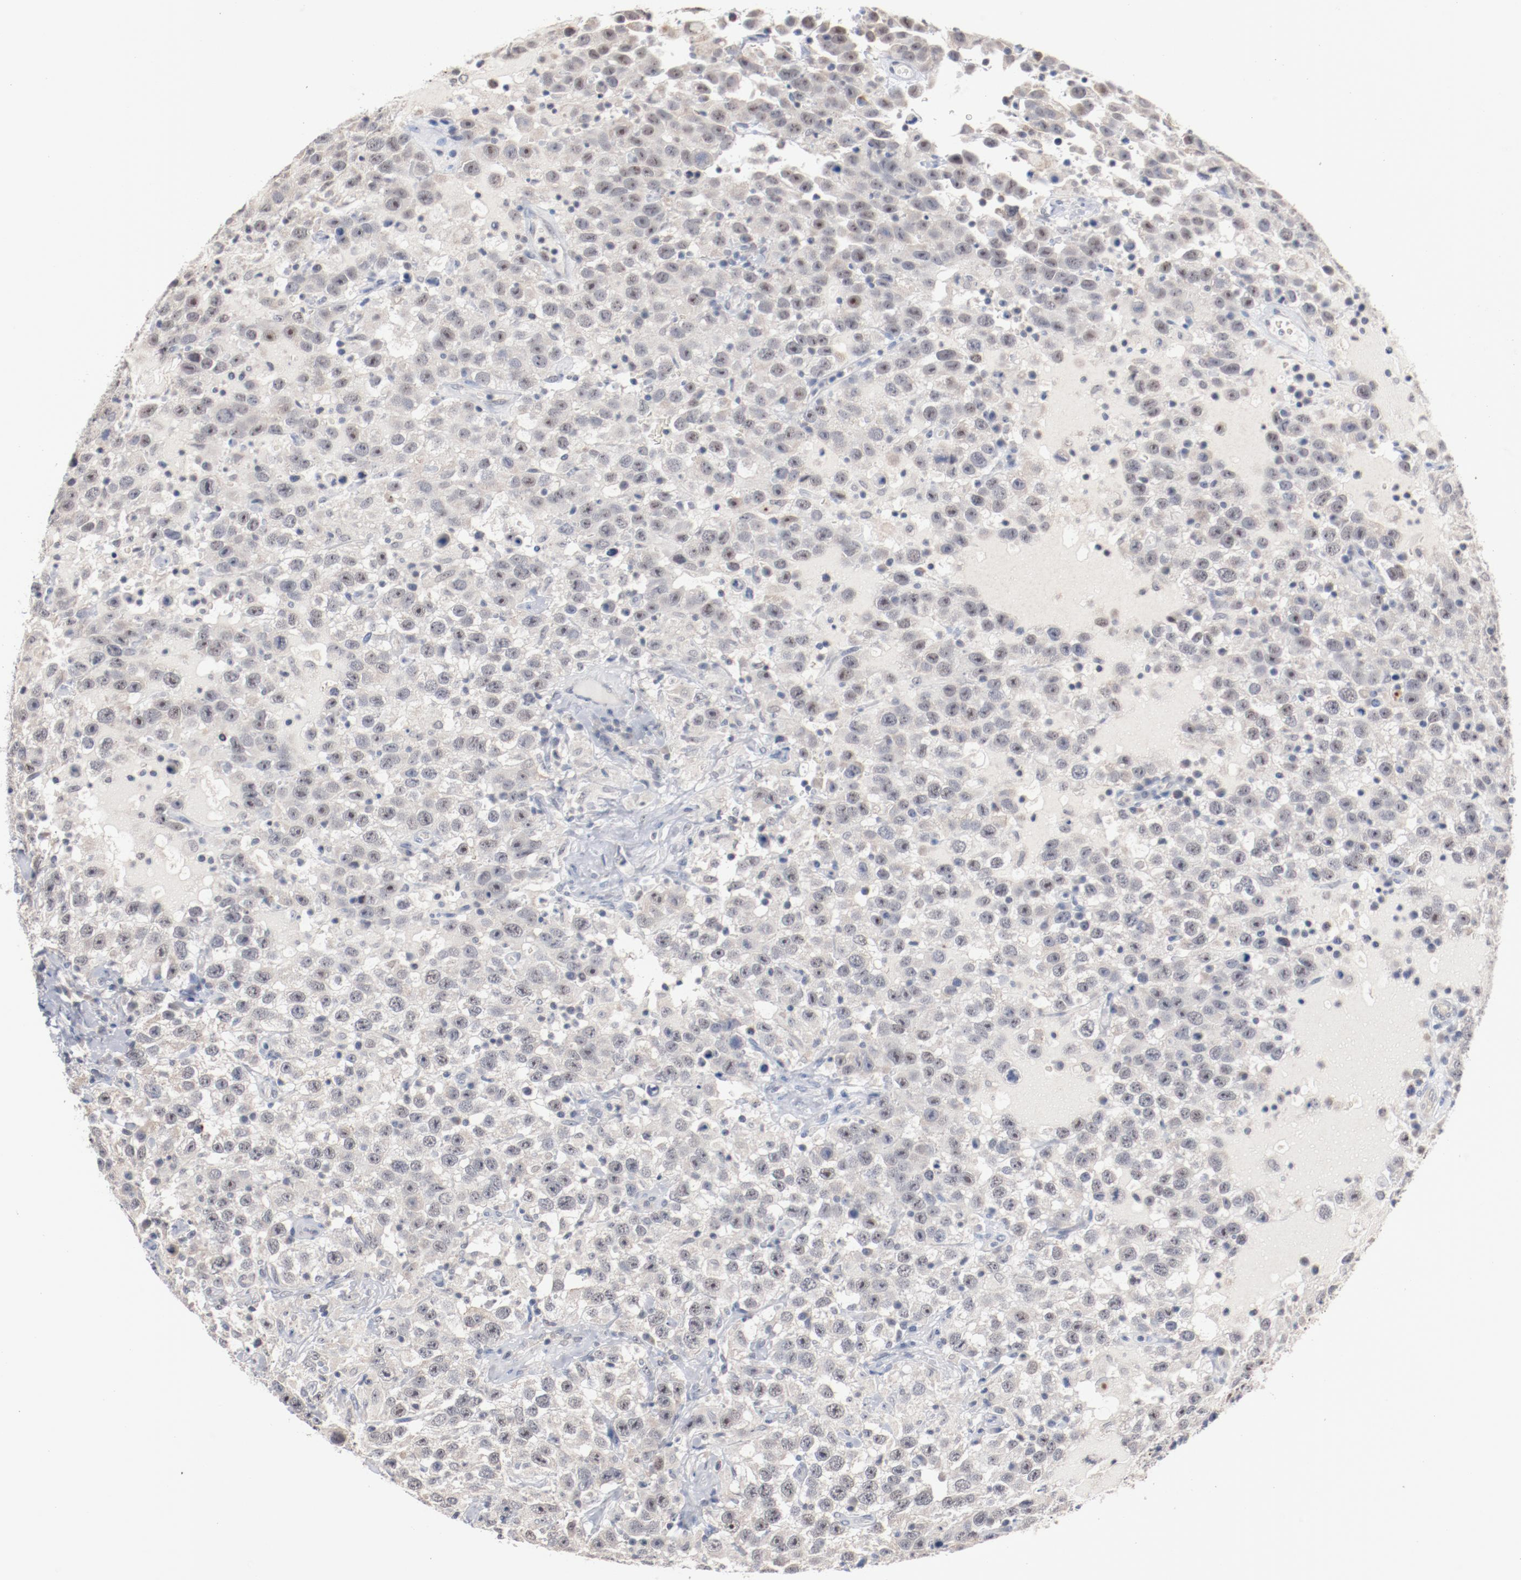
{"staining": {"intensity": "negative", "quantity": "none", "location": "none"}, "tissue": "testis cancer", "cell_type": "Tumor cells", "image_type": "cancer", "snomed": [{"axis": "morphology", "description": "Seminoma, NOS"}, {"axis": "topography", "description": "Testis"}], "caption": "An immunohistochemistry (IHC) photomicrograph of seminoma (testis) is shown. There is no staining in tumor cells of seminoma (testis).", "gene": "ERICH1", "patient": {"sex": "male", "age": 41}}